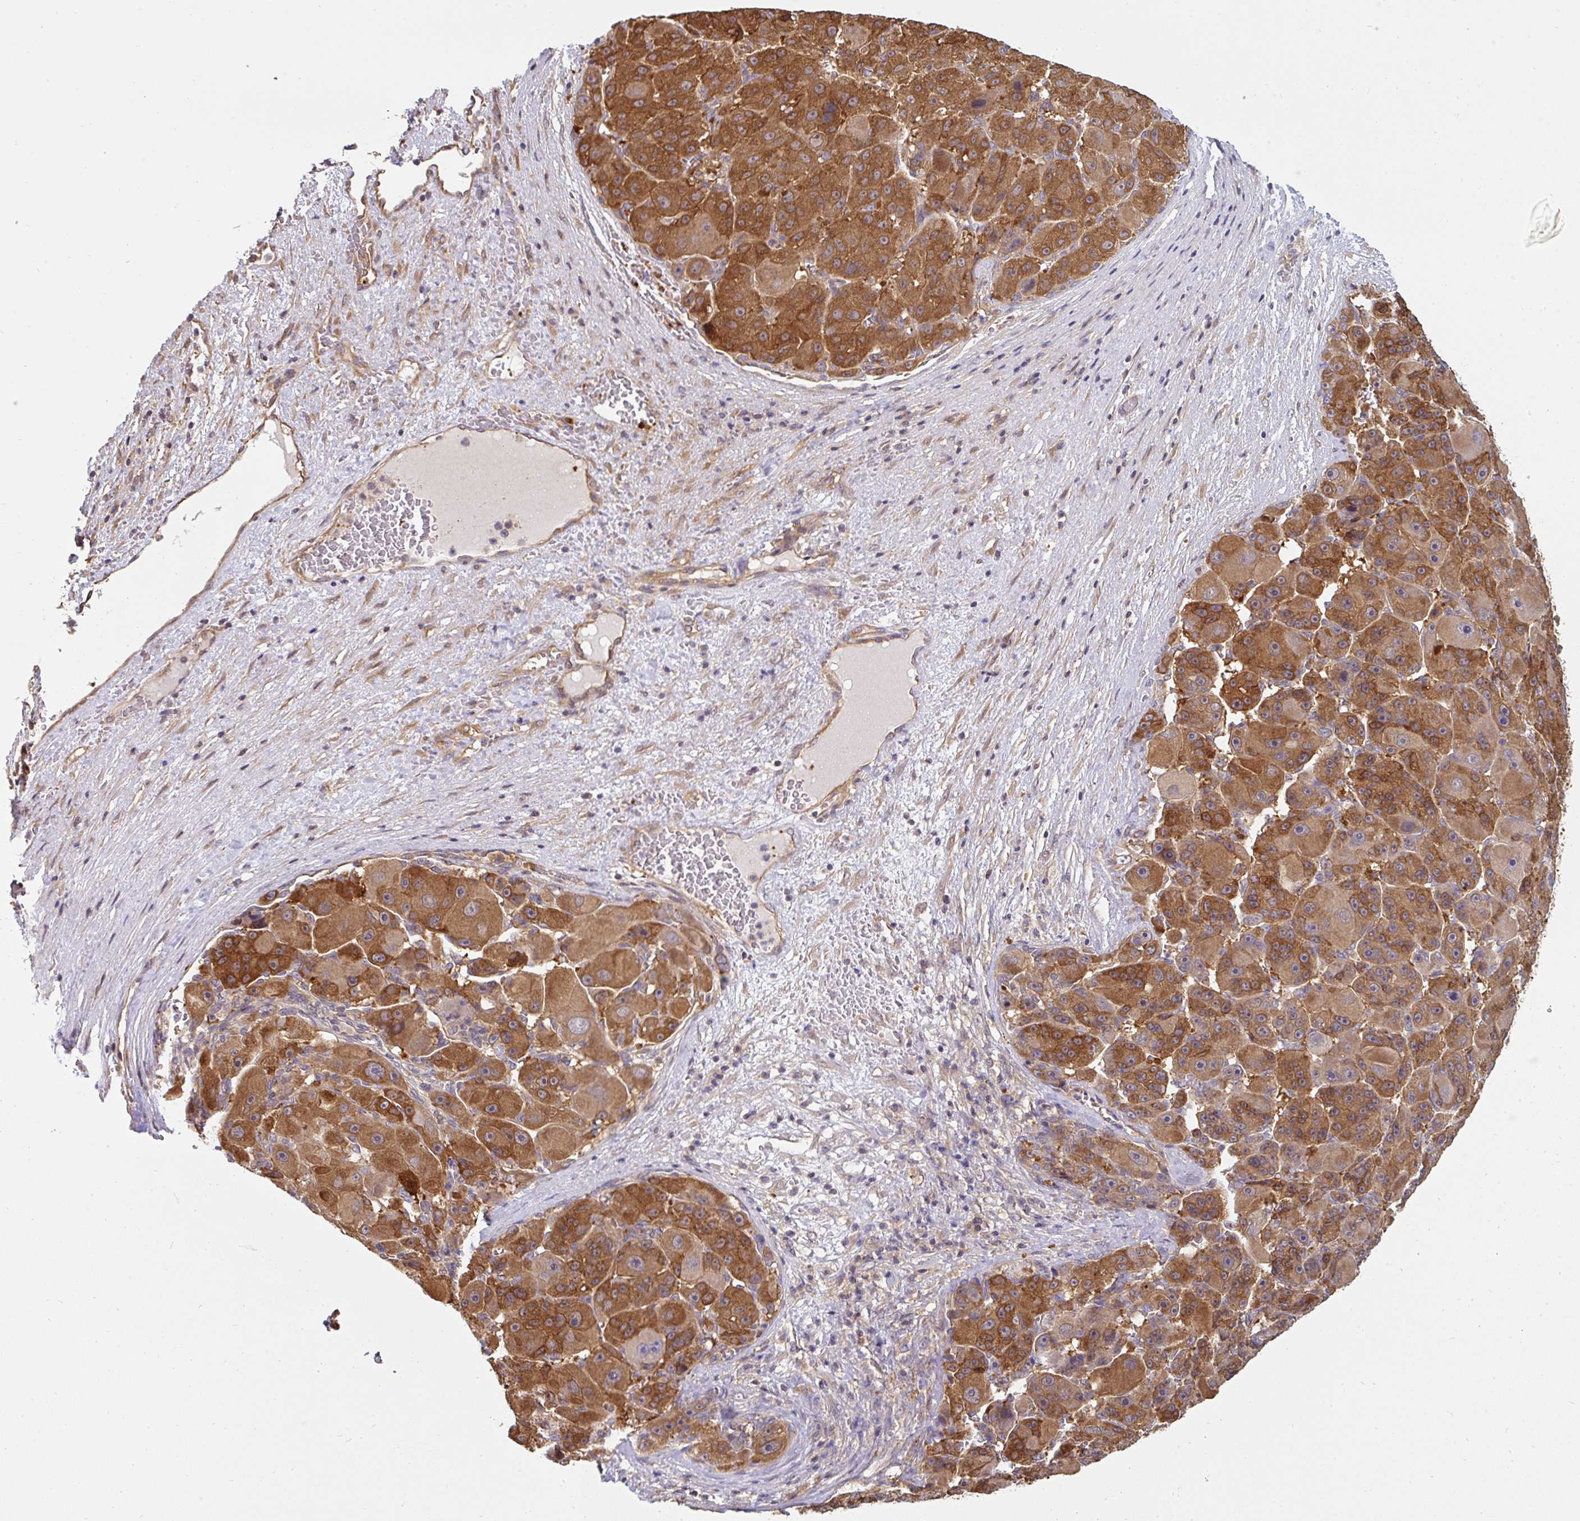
{"staining": {"intensity": "moderate", "quantity": ">75%", "location": "cytoplasmic/membranous"}, "tissue": "liver cancer", "cell_type": "Tumor cells", "image_type": "cancer", "snomed": [{"axis": "morphology", "description": "Carcinoma, Hepatocellular, NOS"}, {"axis": "topography", "description": "Liver"}], "caption": "The micrograph demonstrates immunohistochemical staining of liver cancer (hepatocellular carcinoma). There is moderate cytoplasmic/membranous staining is seen in about >75% of tumor cells.", "gene": "ST13", "patient": {"sex": "male", "age": 76}}